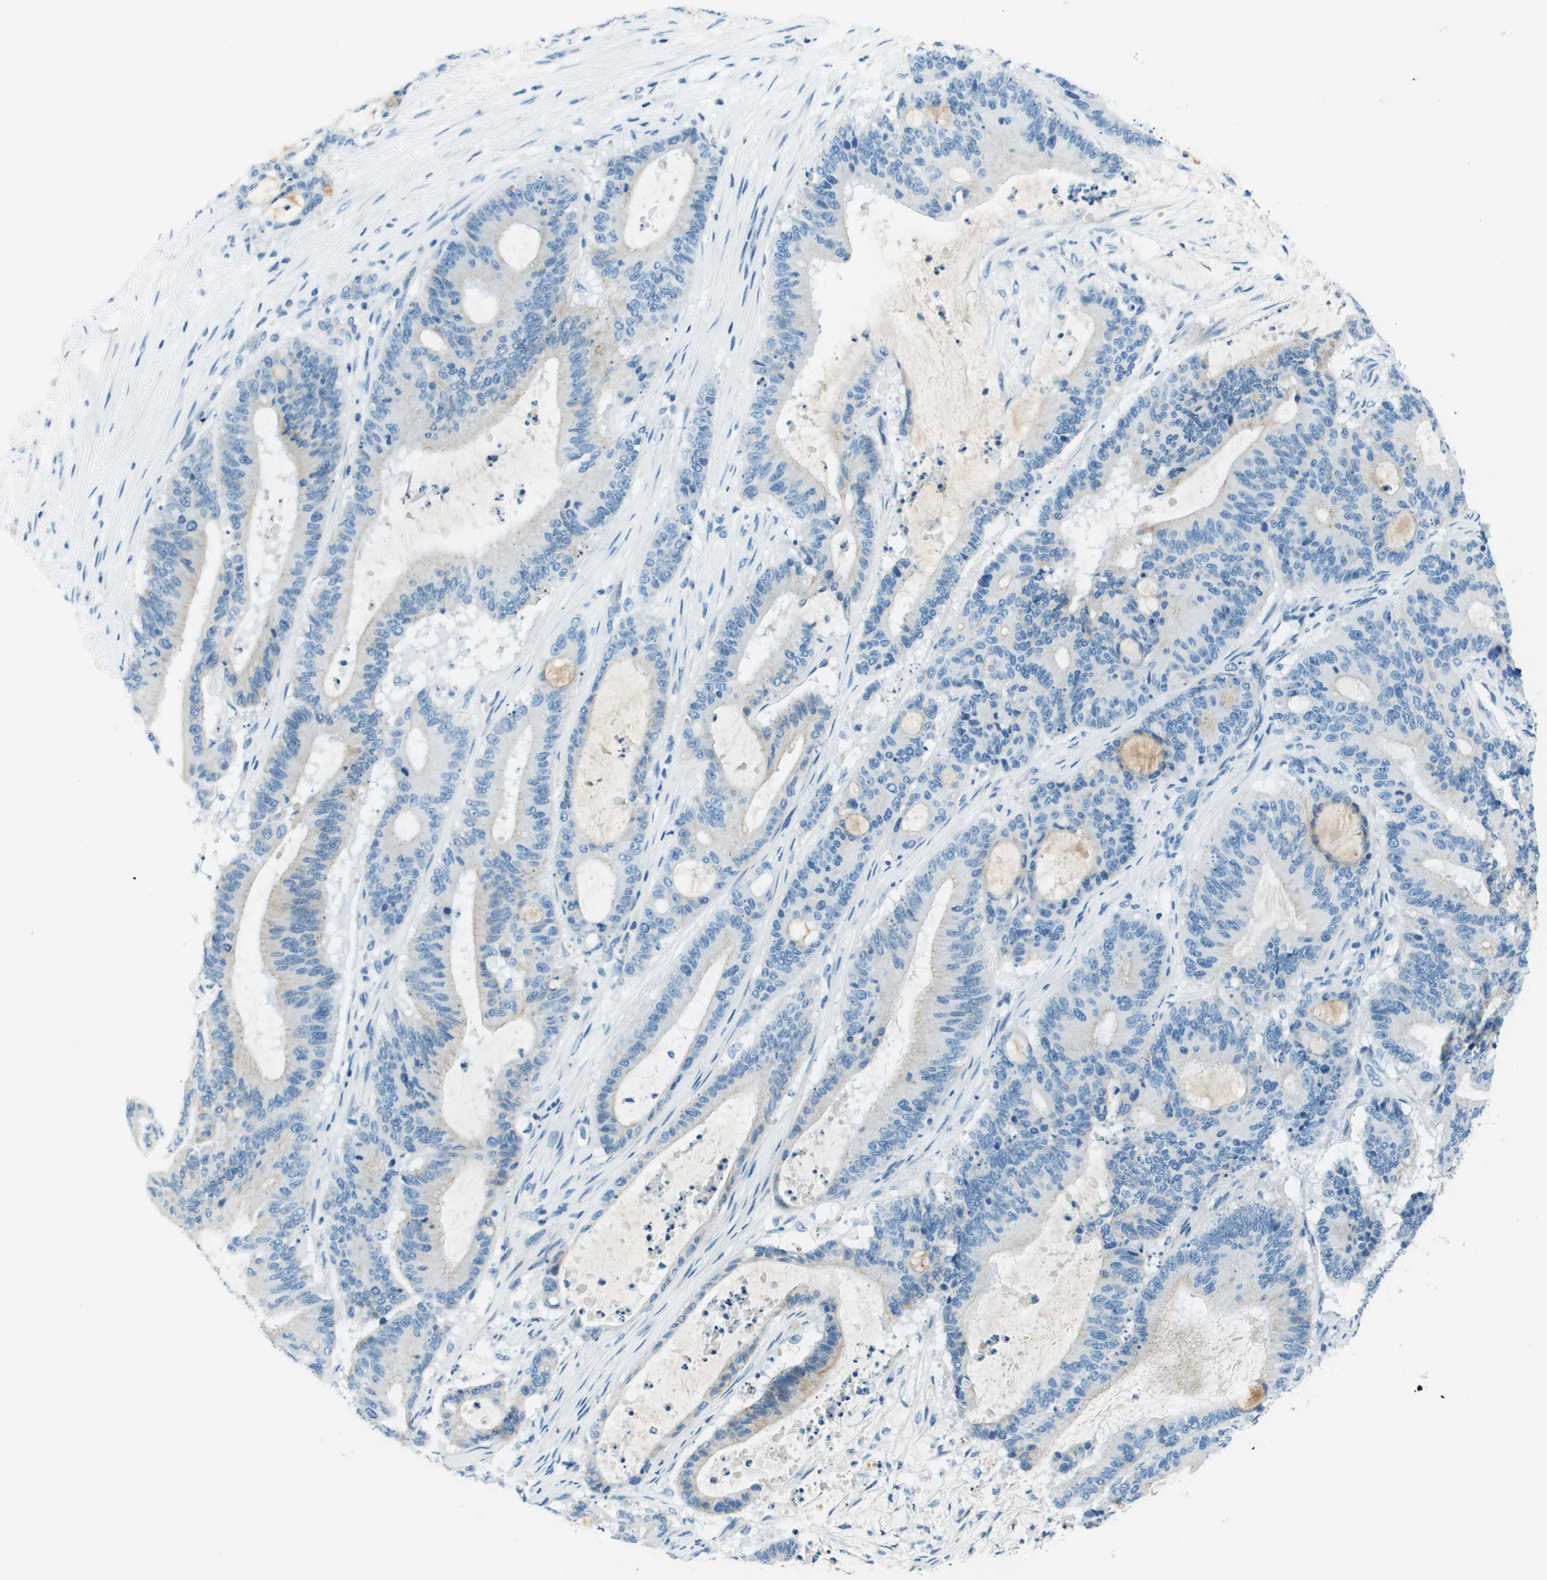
{"staining": {"intensity": "negative", "quantity": "none", "location": "none"}, "tissue": "liver cancer", "cell_type": "Tumor cells", "image_type": "cancer", "snomed": [{"axis": "morphology", "description": "Cholangiocarcinoma"}, {"axis": "topography", "description": "Liver"}], "caption": "High power microscopy photomicrograph of an immunohistochemistry (IHC) image of cholangiocarcinoma (liver), revealing no significant expression in tumor cells.", "gene": "SLC16A10", "patient": {"sex": "female", "age": 73}}